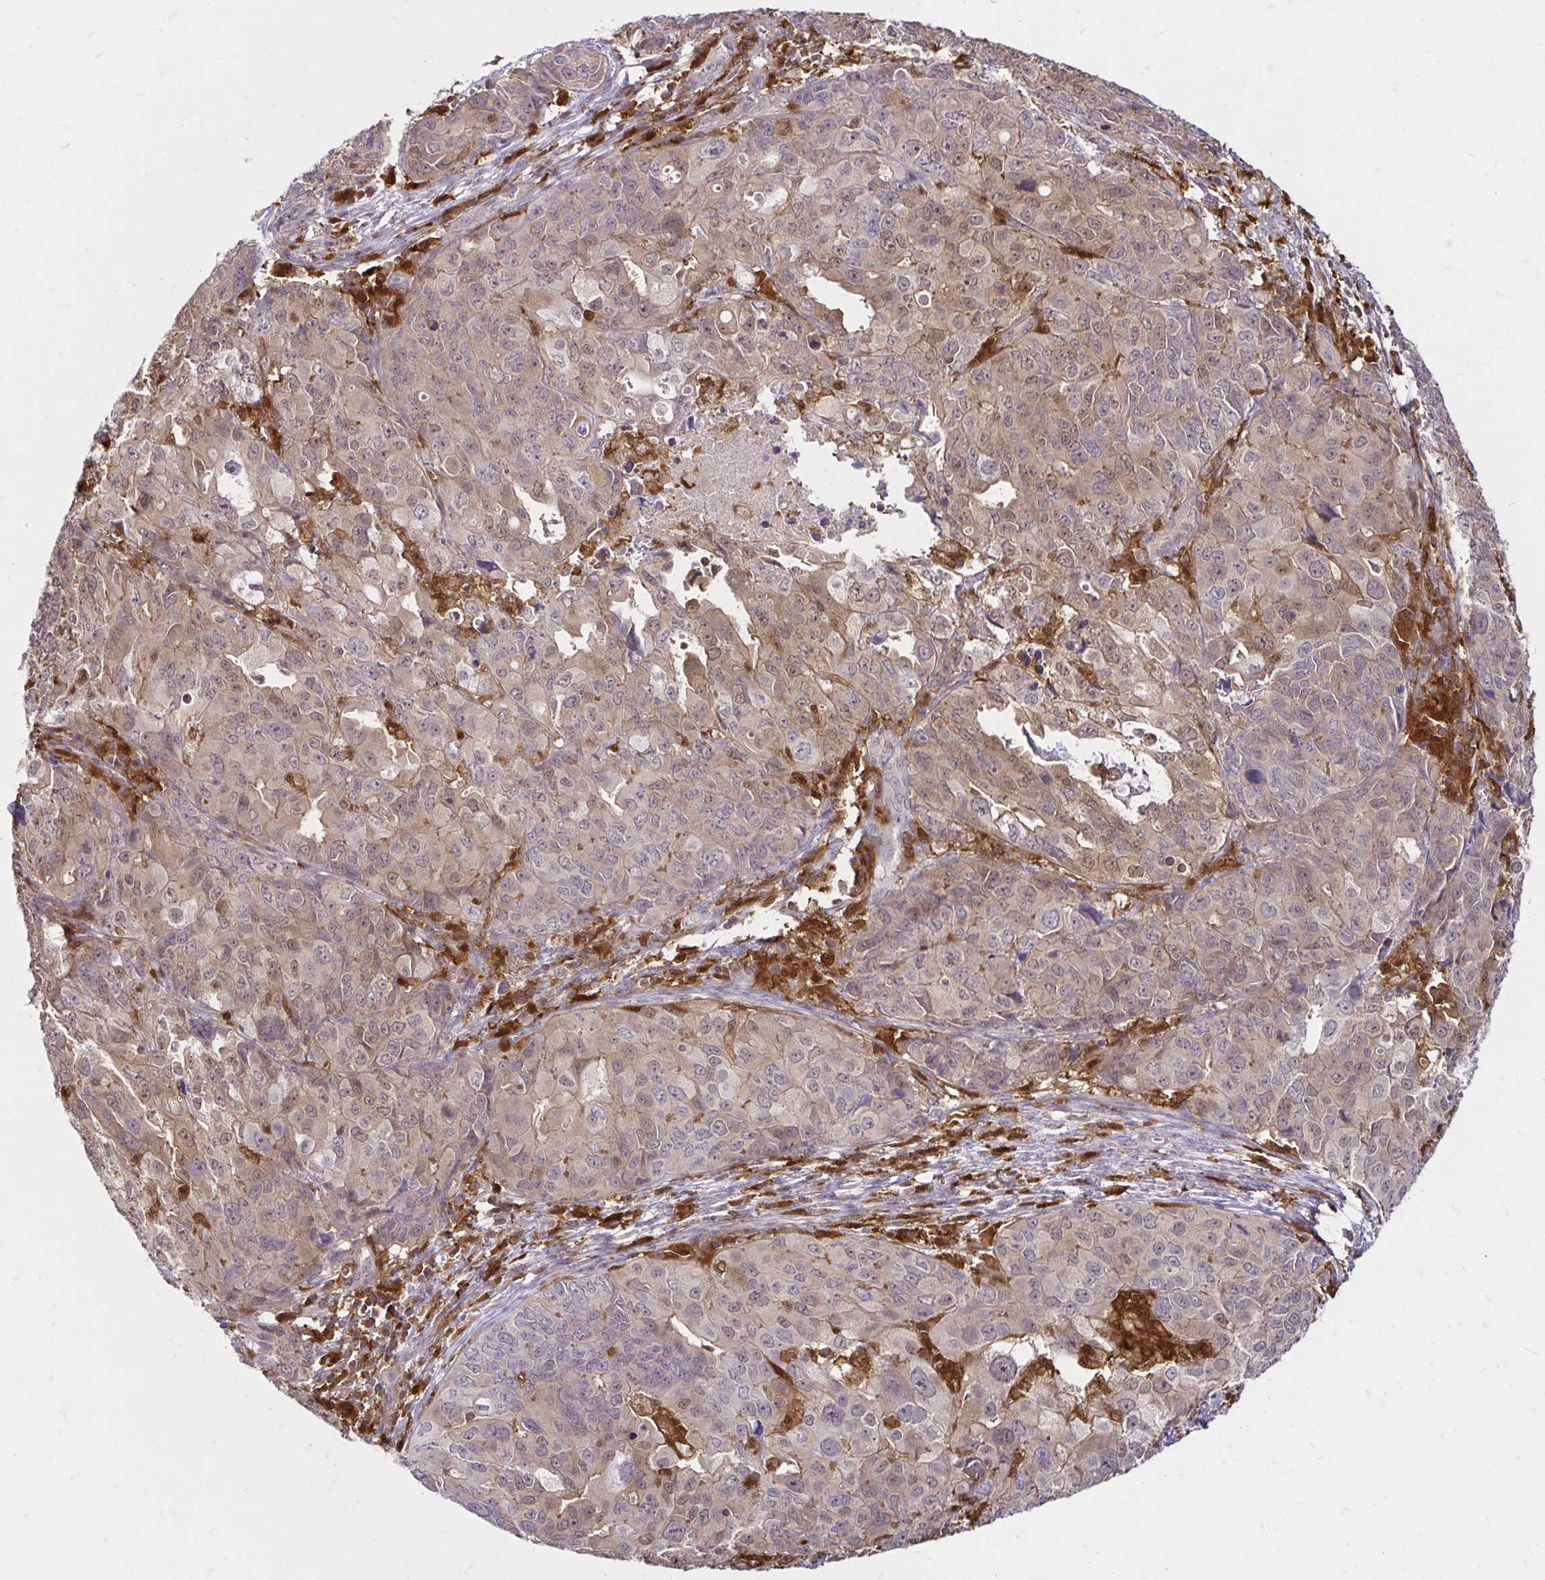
{"staining": {"intensity": "weak", "quantity": "25%-75%", "location": "cytoplasmic/membranous"}, "tissue": "endometrial cancer", "cell_type": "Tumor cells", "image_type": "cancer", "snomed": [{"axis": "morphology", "description": "Adenocarcinoma, NOS"}, {"axis": "topography", "description": "Uterus"}], "caption": "Endometrial adenocarcinoma stained with DAB (3,3'-diaminobenzidine) immunohistochemistry (IHC) demonstrates low levels of weak cytoplasmic/membranous expression in approximately 25%-75% of tumor cells.", "gene": "PYCARD", "patient": {"sex": "female", "age": 79}}